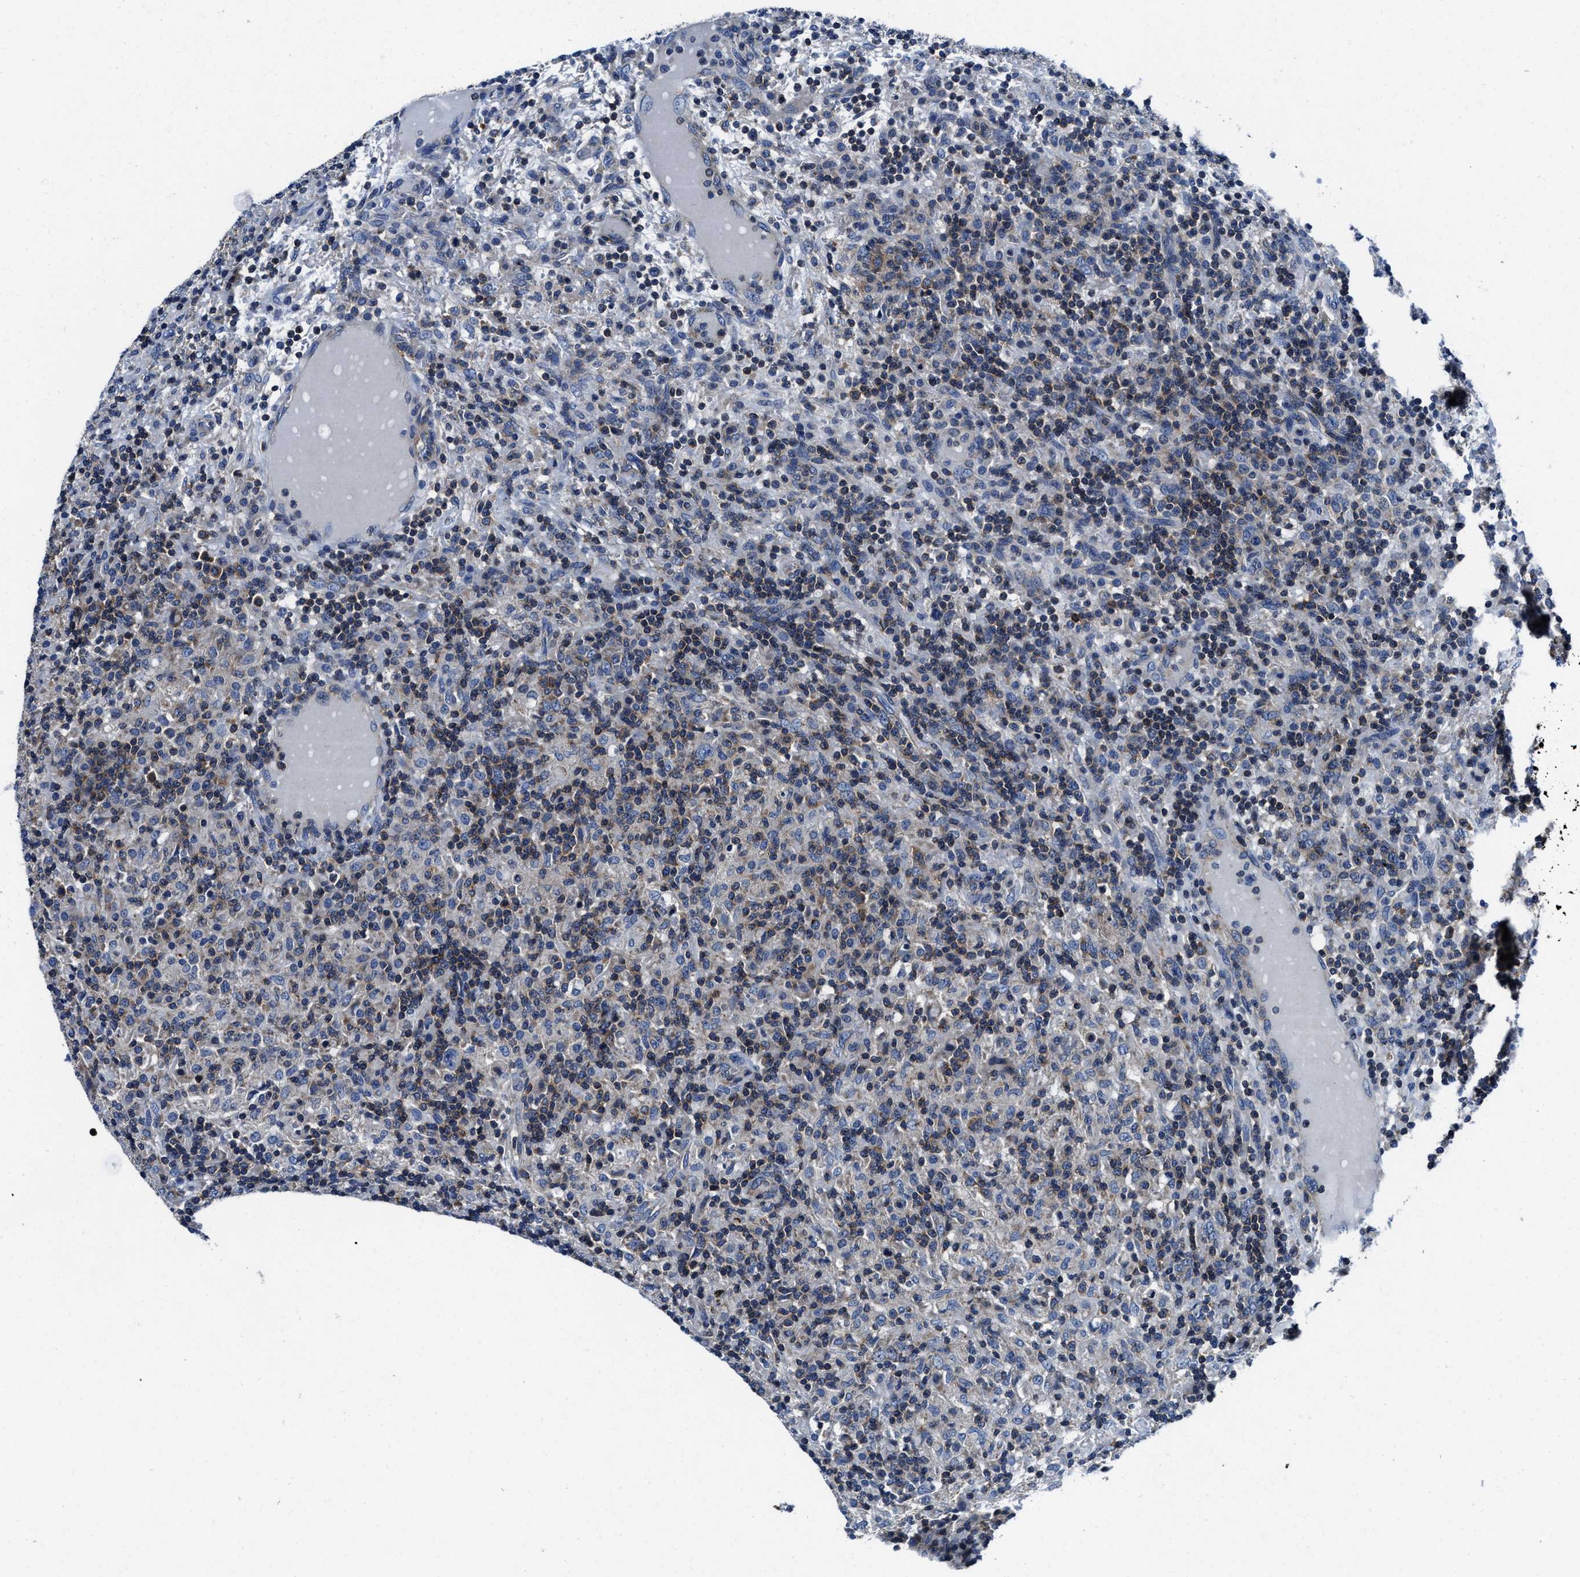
{"staining": {"intensity": "negative", "quantity": "none", "location": "none"}, "tissue": "lymphoma", "cell_type": "Tumor cells", "image_type": "cancer", "snomed": [{"axis": "morphology", "description": "Hodgkin's disease, NOS"}, {"axis": "topography", "description": "Lymph node"}], "caption": "There is no significant positivity in tumor cells of lymphoma.", "gene": "PHLPP1", "patient": {"sex": "male", "age": 70}}